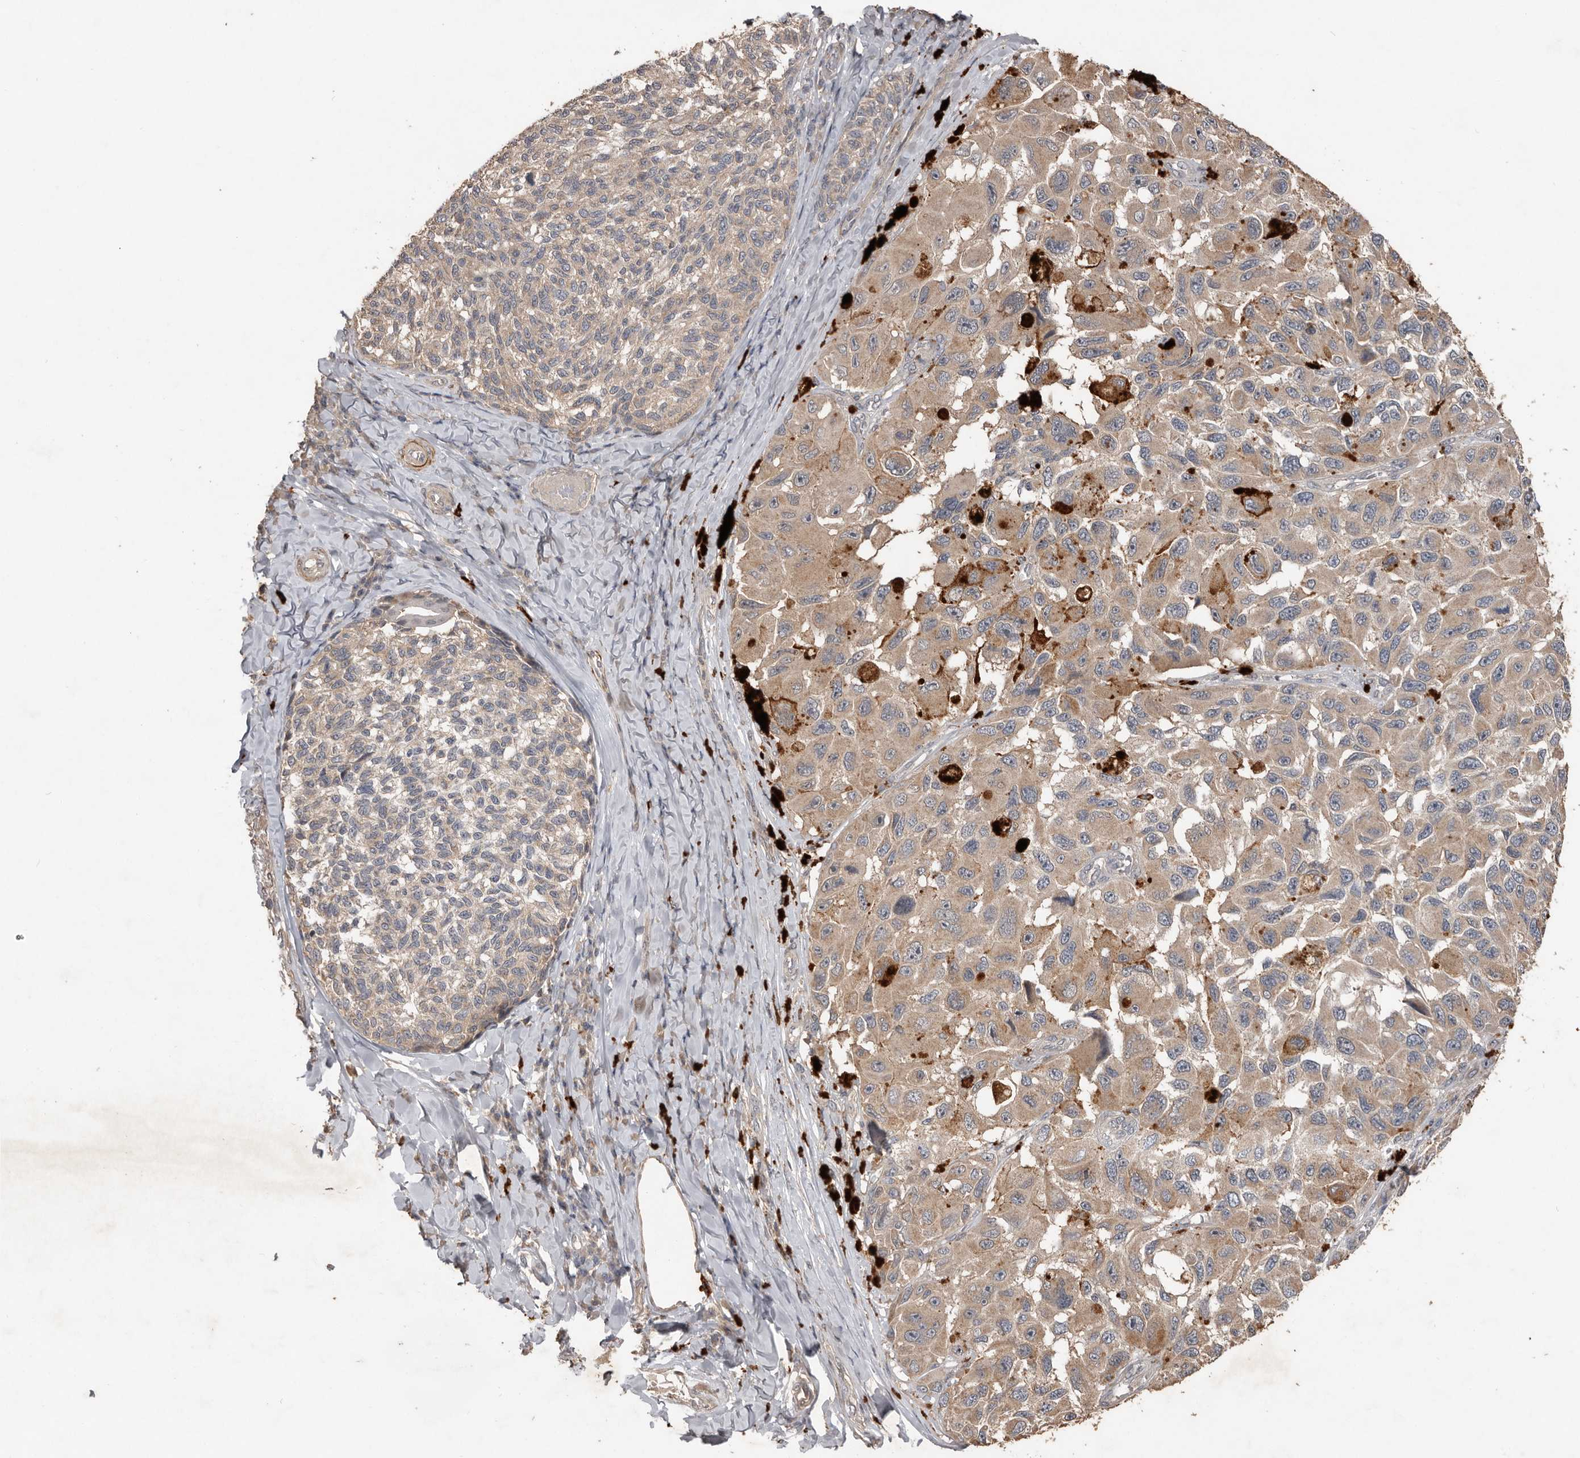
{"staining": {"intensity": "weak", "quantity": "<25%", "location": "cytoplasmic/membranous"}, "tissue": "melanoma", "cell_type": "Tumor cells", "image_type": "cancer", "snomed": [{"axis": "morphology", "description": "Malignant melanoma, NOS"}, {"axis": "topography", "description": "Skin"}], "caption": "DAB immunohistochemical staining of melanoma displays no significant positivity in tumor cells.", "gene": "BAMBI", "patient": {"sex": "female", "age": 73}}